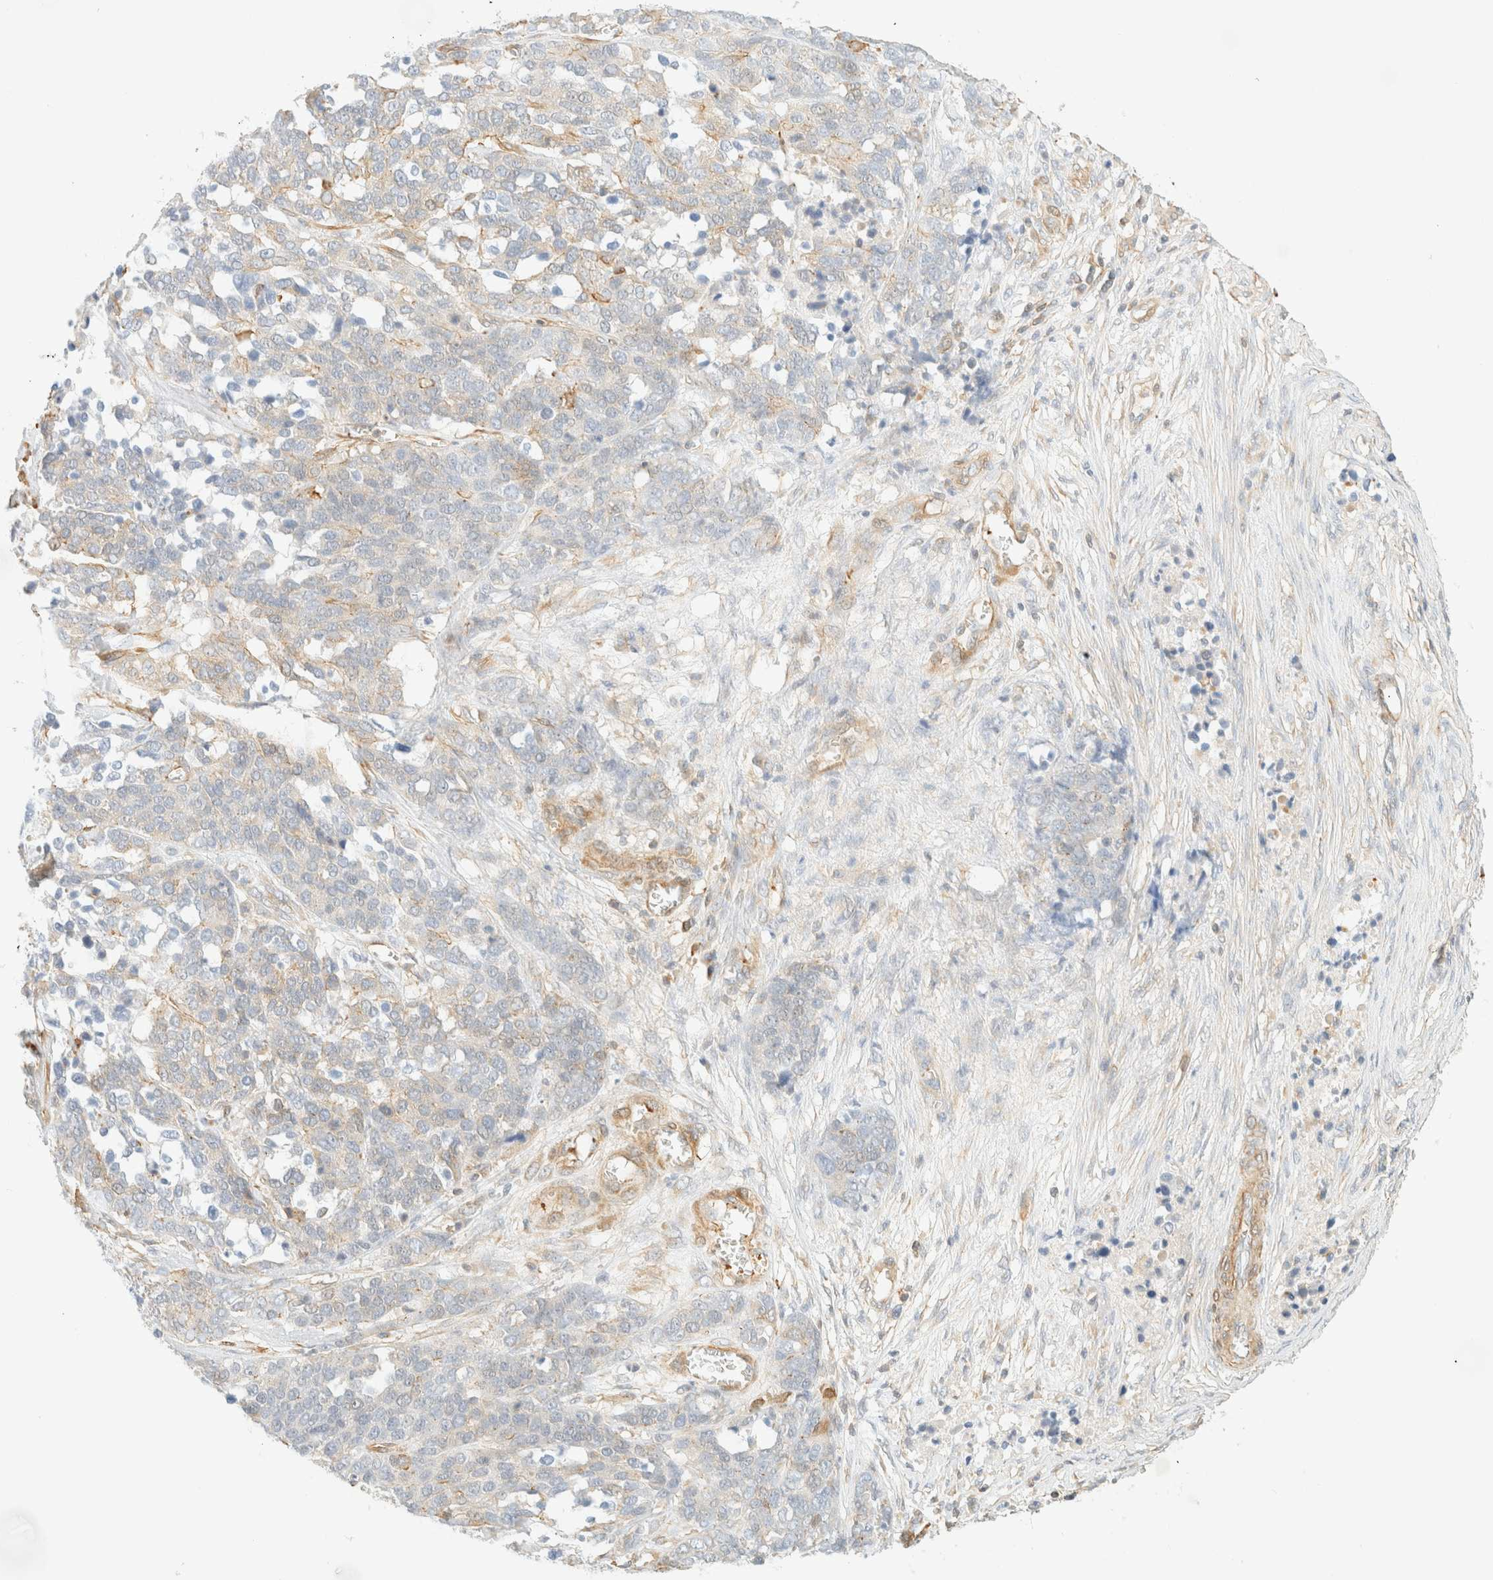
{"staining": {"intensity": "negative", "quantity": "none", "location": "none"}, "tissue": "ovarian cancer", "cell_type": "Tumor cells", "image_type": "cancer", "snomed": [{"axis": "morphology", "description": "Cystadenocarcinoma, serous, NOS"}, {"axis": "topography", "description": "Ovary"}], "caption": "An IHC histopathology image of ovarian cancer is shown. There is no staining in tumor cells of ovarian cancer.", "gene": "OTOP2", "patient": {"sex": "female", "age": 44}}